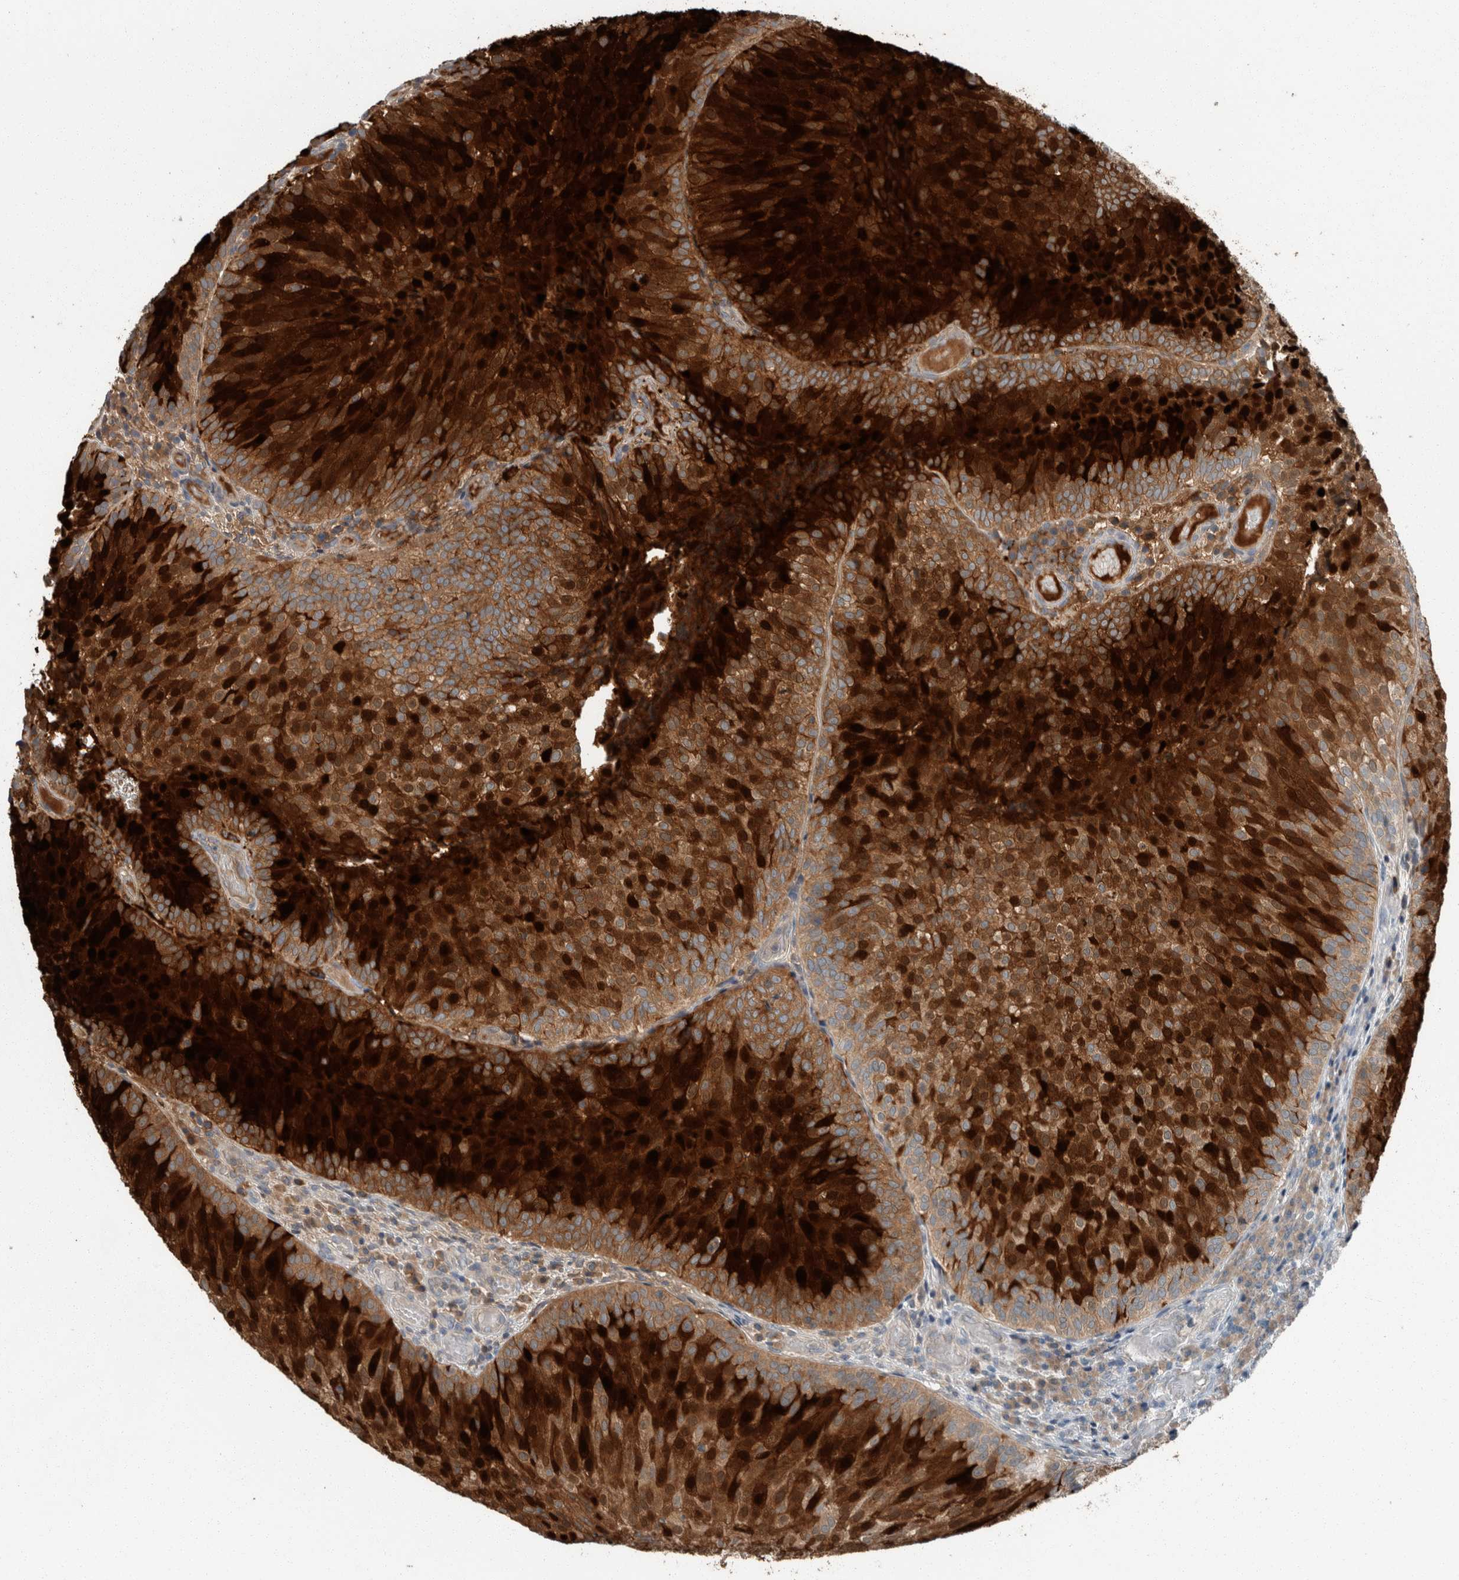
{"staining": {"intensity": "strong", "quantity": "25%-75%", "location": "cytoplasmic/membranous,nuclear"}, "tissue": "urothelial cancer", "cell_type": "Tumor cells", "image_type": "cancer", "snomed": [{"axis": "morphology", "description": "Urothelial carcinoma, Low grade"}, {"axis": "topography", "description": "Urinary bladder"}], "caption": "Immunohistochemical staining of human urothelial cancer reveals high levels of strong cytoplasmic/membranous and nuclear protein staining in approximately 25%-75% of tumor cells.", "gene": "KNTC1", "patient": {"sex": "male", "age": 86}}